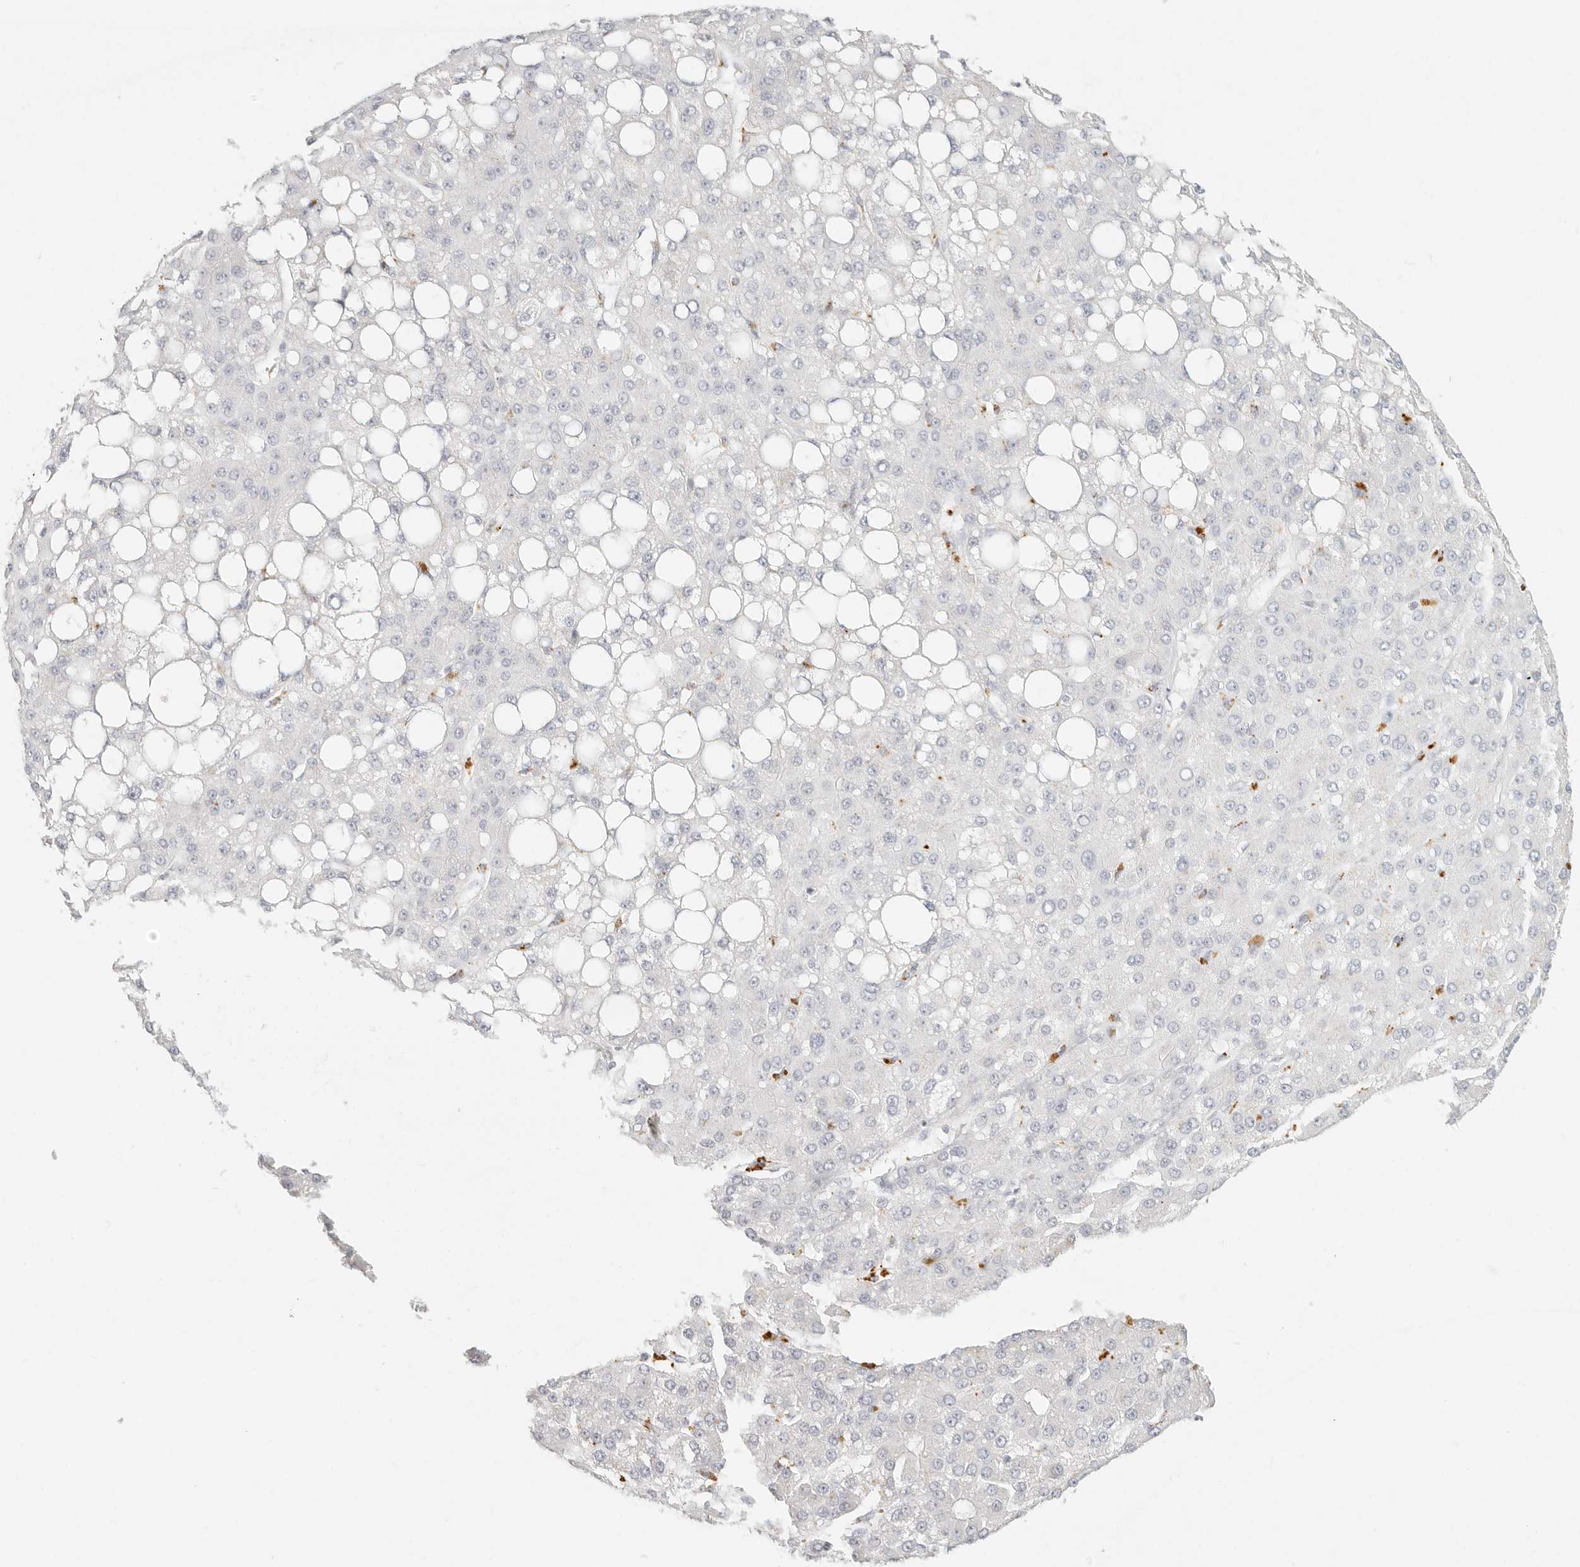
{"staining": {"intensity": "negative", "quantity": "none", "location": "none"}, "tissue": "liver cancer", "cell_type": "Tumor cells", "image_type": "cancer", "snomed": [{"axis": "morphology", "description": "Carcinoma, Hepatocellular, NOS"}, {"axis": "topography", "description": "Liver"}], "caption": "Human hepatocellular carcinoma (liver) stained for a protein using immunohistochemistry exhibits no expression in tumor cells.", "gene": "RNASET2", "patient": {"sex": "male", "age": 67}}